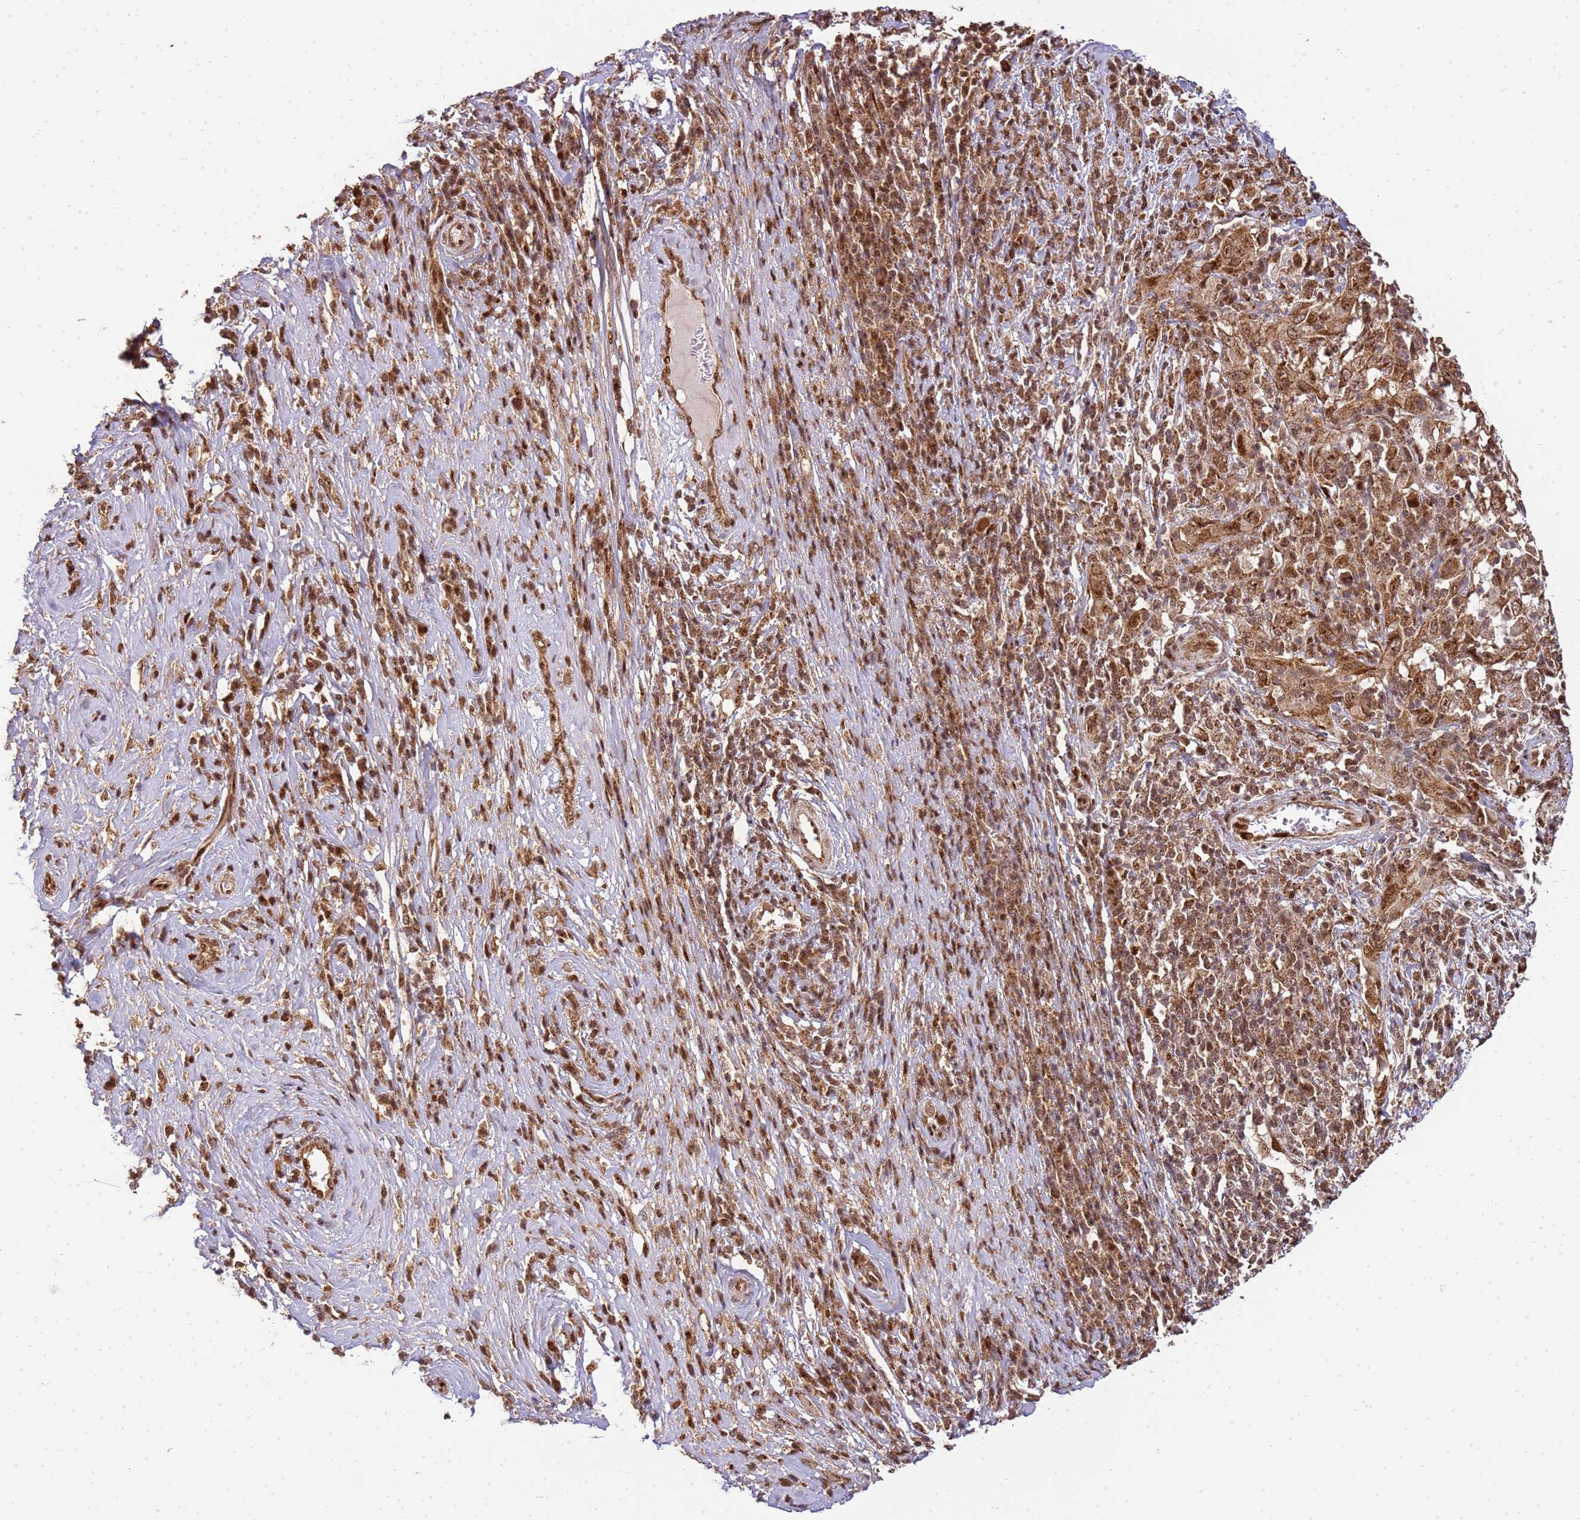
{"staining": {"intensity": "moderate", "quantity": ">75%", "location": "cytoplasmic/membranous,nuclear"}, "tissue": "cervical cancer", "cell_type": "Tumor cells", "image_type": "cancer", "snomed": [{"axis": "morphology", "description": "Squamous cell carcinoma, NOS"}, {"axis": "topography", "description": "Cervix"}], "caption": "Immunohistochemistry histopathology image of neoplastic tissue: cervical cancer (squamous cell carcinoma) stained using immunohistochemistry exhibits medium levels of moderate protein expression localized specifically in the cytoplasmic/membranous and nuclear of tumor cells, appearing as a cytoplasmic/membranous and nuclear brown color.", "gene": "PEX14", "patient": {"sex": "female", "age": 46}}